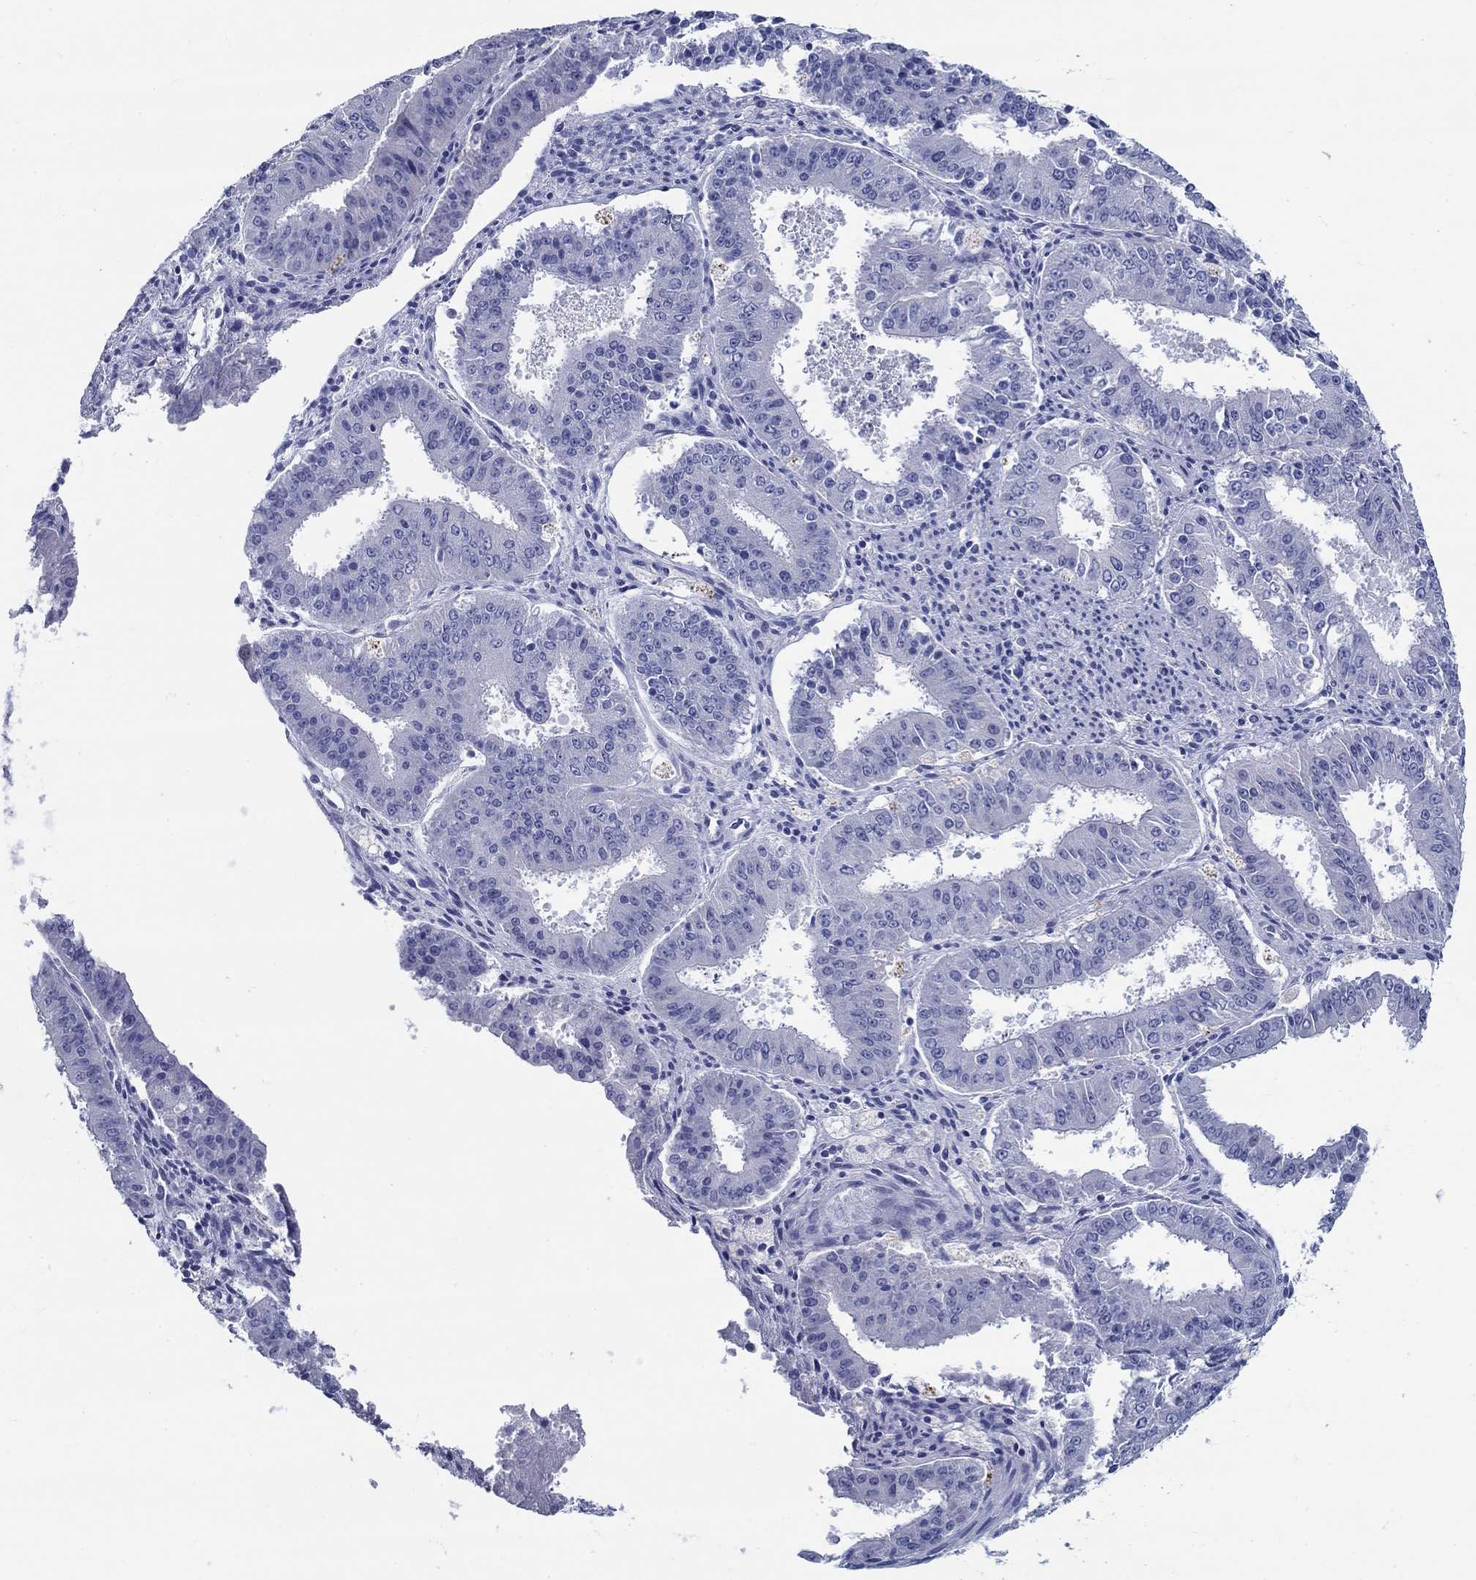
{"staining": {"intensity": "negative", "quantity": "none", "location": "none"}, "tissue": "ovarian cancer", "cell_type": "Tumor cells", "image_type": "cancer", "snomed": [{"axis": "morphology", "description": "Carcinoma, endometroid"}, {"axis": "topography", "description": "Ovary"}], "caption": "Human endometroid carcinoma (ovarian) stained for a protein using immunohistochemistry displays no positivity in tumor cells.", "gene": "CRYGS", "patient": {"sex": "female", "age": 42}}